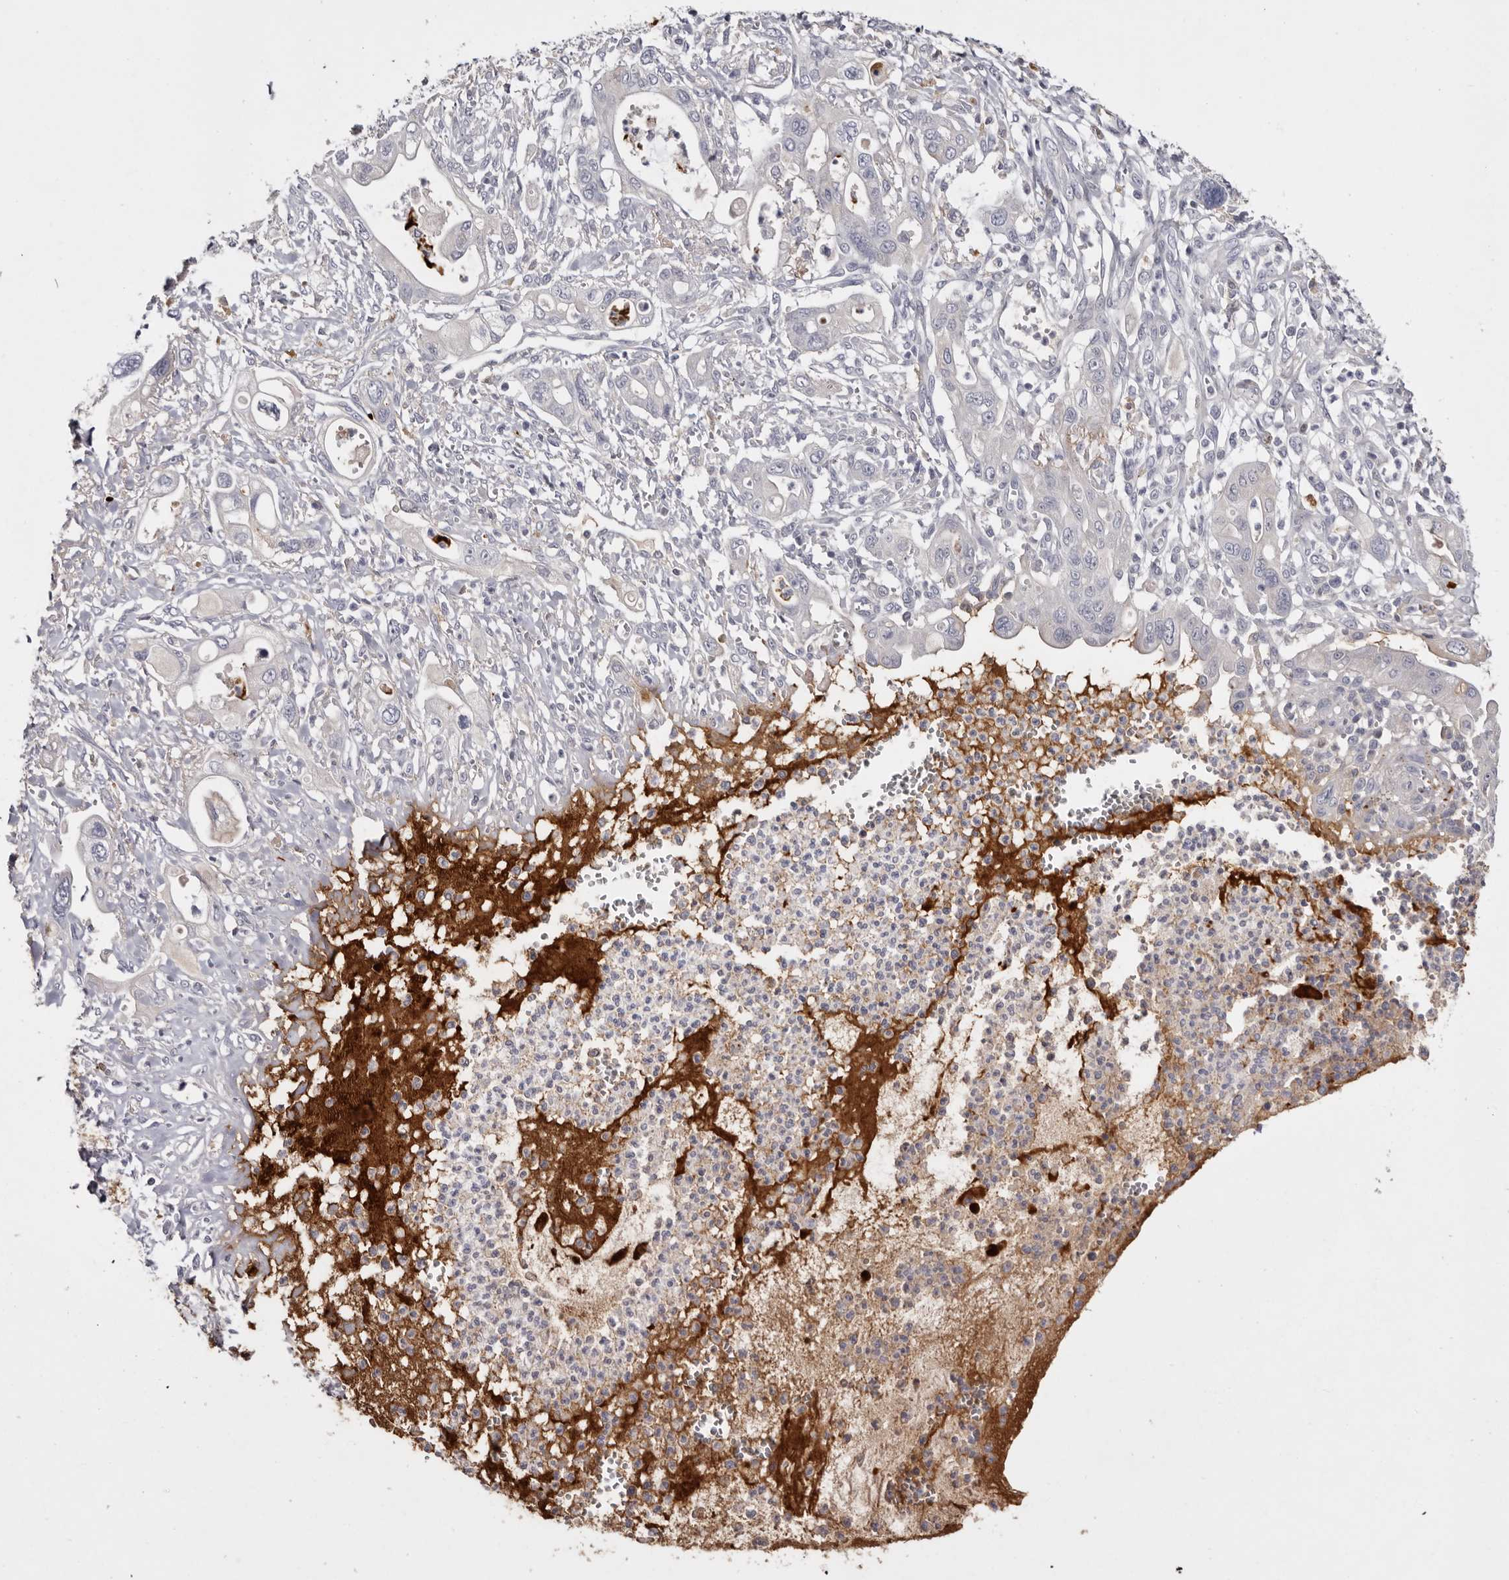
{"staining": {"intensity": "negative", "quantity": "none", "location": "none"}, "tissue": "pancreatic cancer", "cell_type": "Tumor cells", "image_type": "cancer", "snomed": [{"axis": "morphology", "description": "Adenocarcinoma, NOS"}, {"axis": "topography", "description": "Pancreas"}], "caption": "An immunohistochemistry (IHC) histopathology image of pancreatic cancer (adenocarcinoma) is shown. There is no staining in tumor cells of pancreatic cancer (adenocarcinoma).", "gene": "KLHL38", "patient": {"sex": "male", "age": 68}}